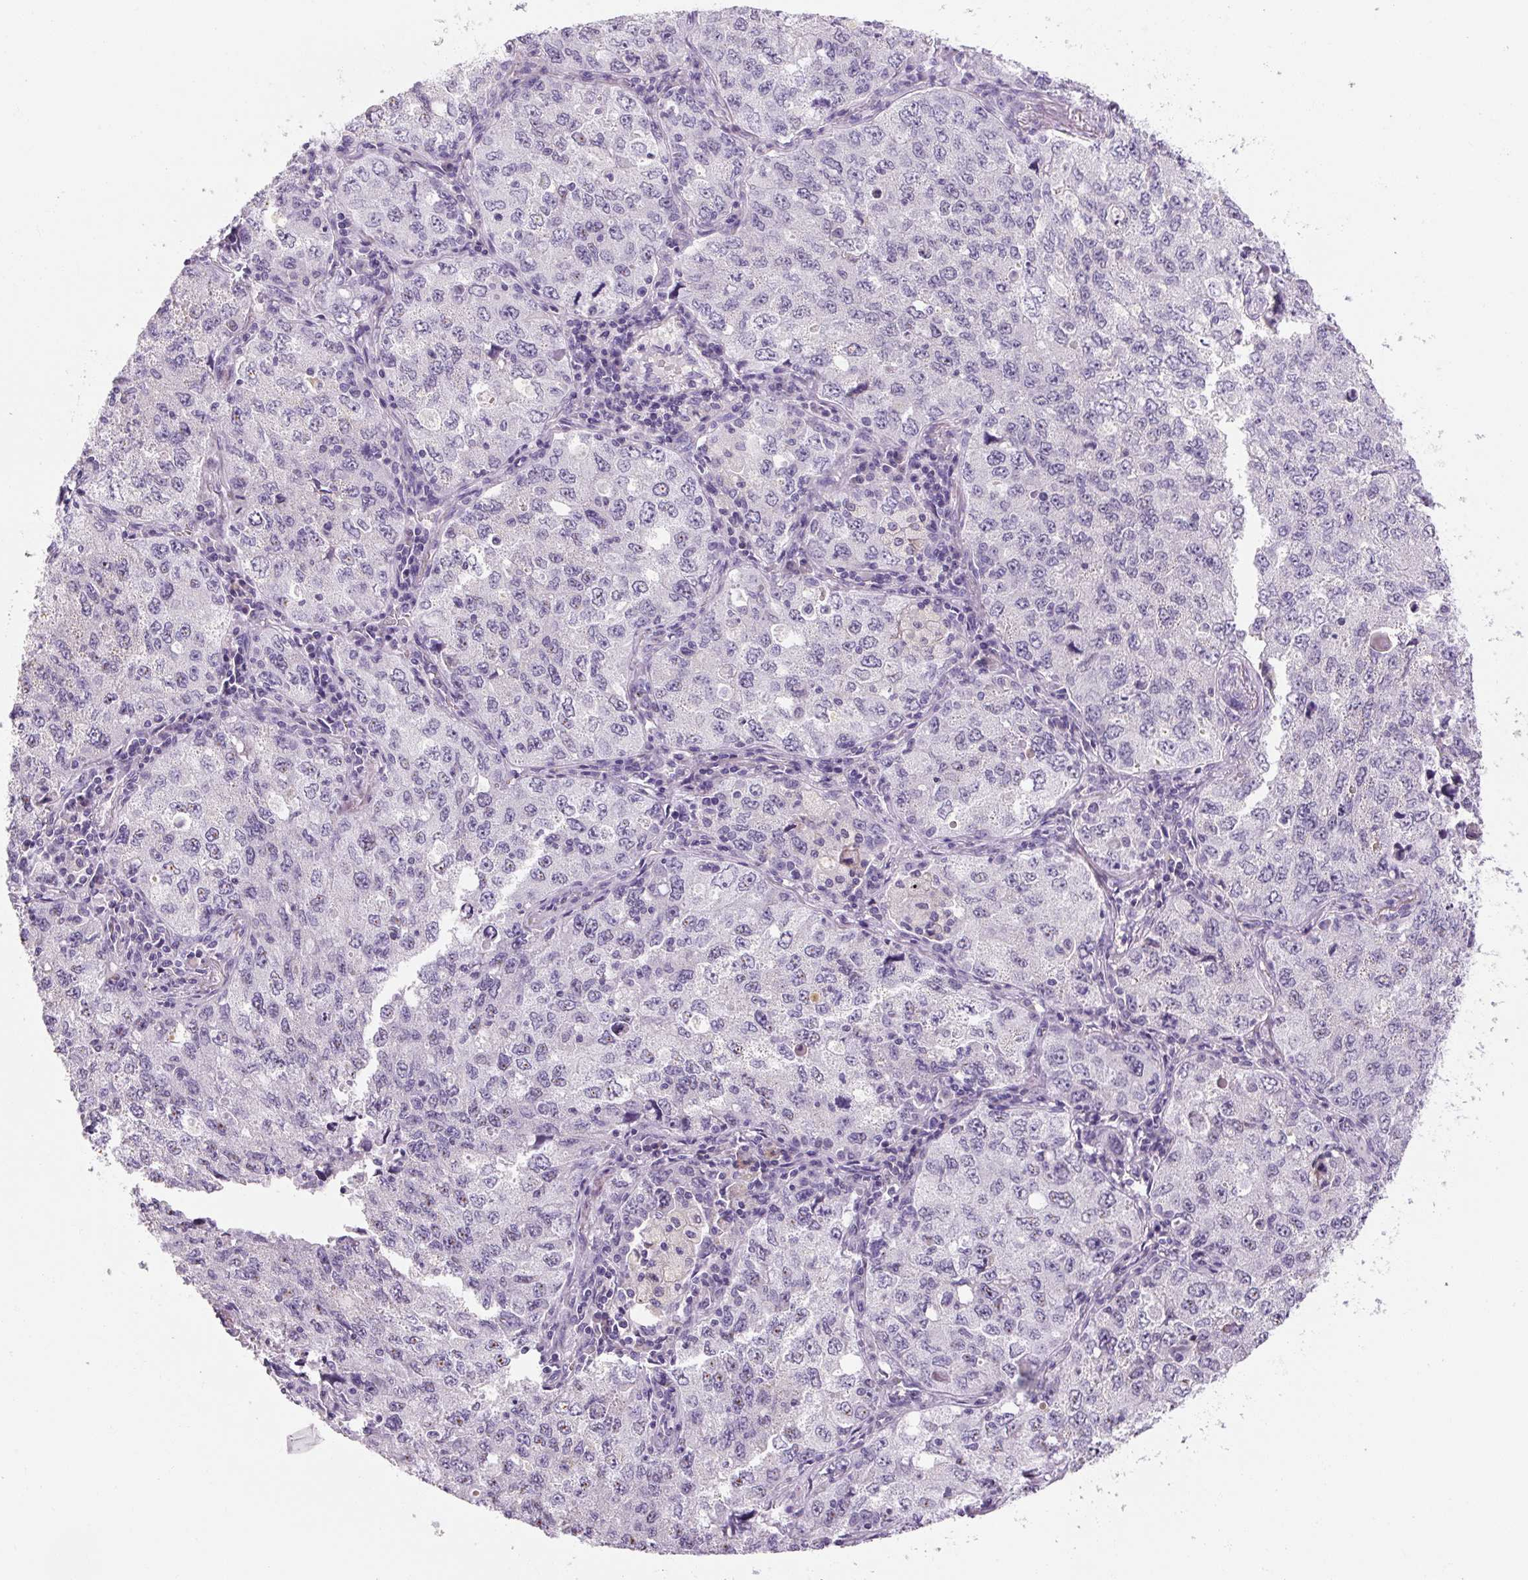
{"staining": {"intensity": "negative", "quantity": "none", "location": "none"}, "tissue": "lung cancer", "cell_type": "Tumor cells", "image_type": "cancer", "snomed": [{"axis": "morphology", "description": "Adenocarcinoma, NOS"}, {"axis": "topography", "description": "Lung"}], "caption": "Protein analysis of lung cancer (adenocarcinoma) shows no significant staining in tumor cells.", "gene": "NFE2L3", "patient": {"sex": "female", "age": 57}}